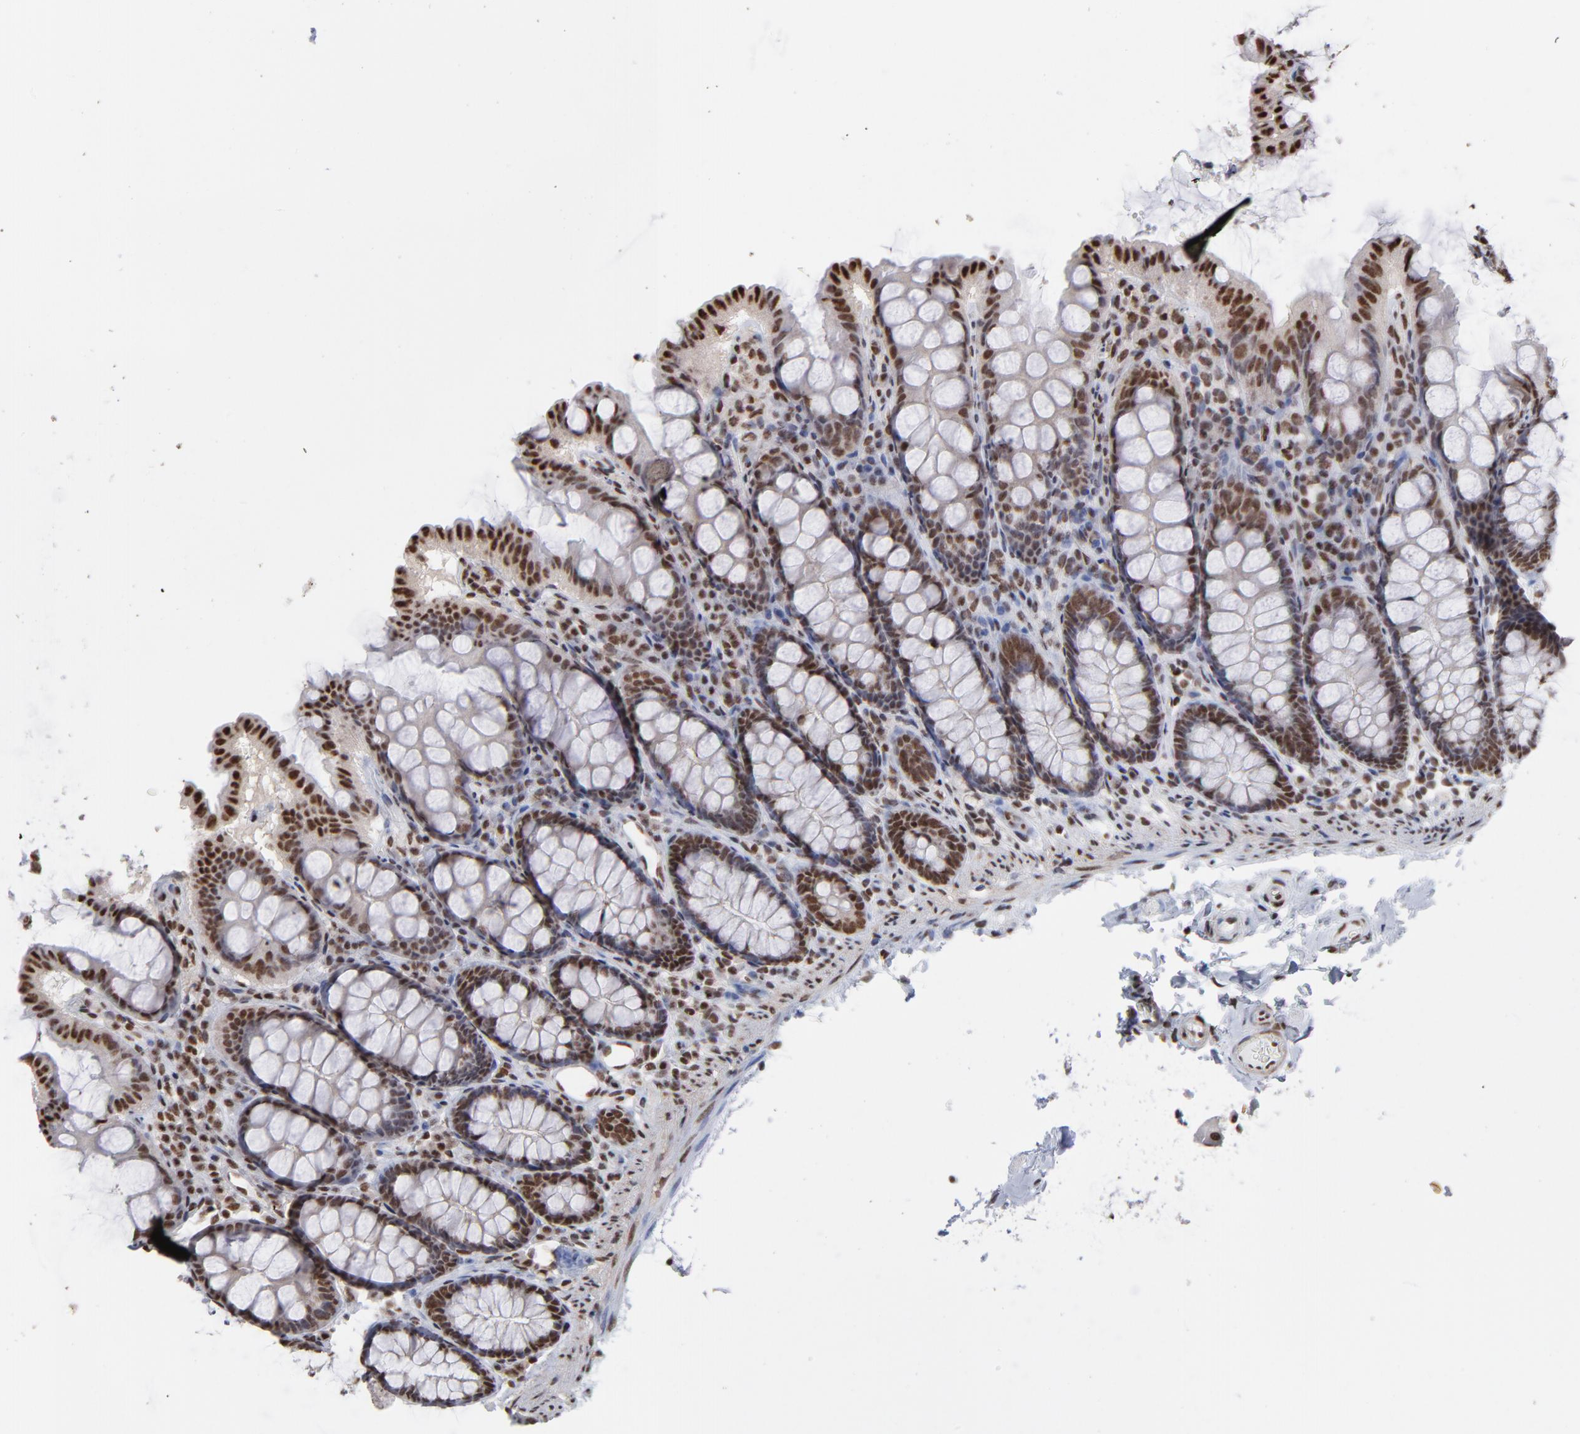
{"staining": {"intensity": "strong", "quantity": ">75%", "location": "nuclear"}, "tissue": "colon", "cell_type": "Endothelial cells", "image_type": "normal", "snomed": [{"axis": "morphology", "description": "Normal tissue, NOS"}, {"axis": "topography", "description": "Colon"}], "caption": "A photomicrograph showing strong nuclear positivity in approximately >75% of endothelial cells in normal colon, as visualized by brown immunohistochemical staining.", "gene": "ZNF3", "patient": {"sex": "female", "age": 61}}